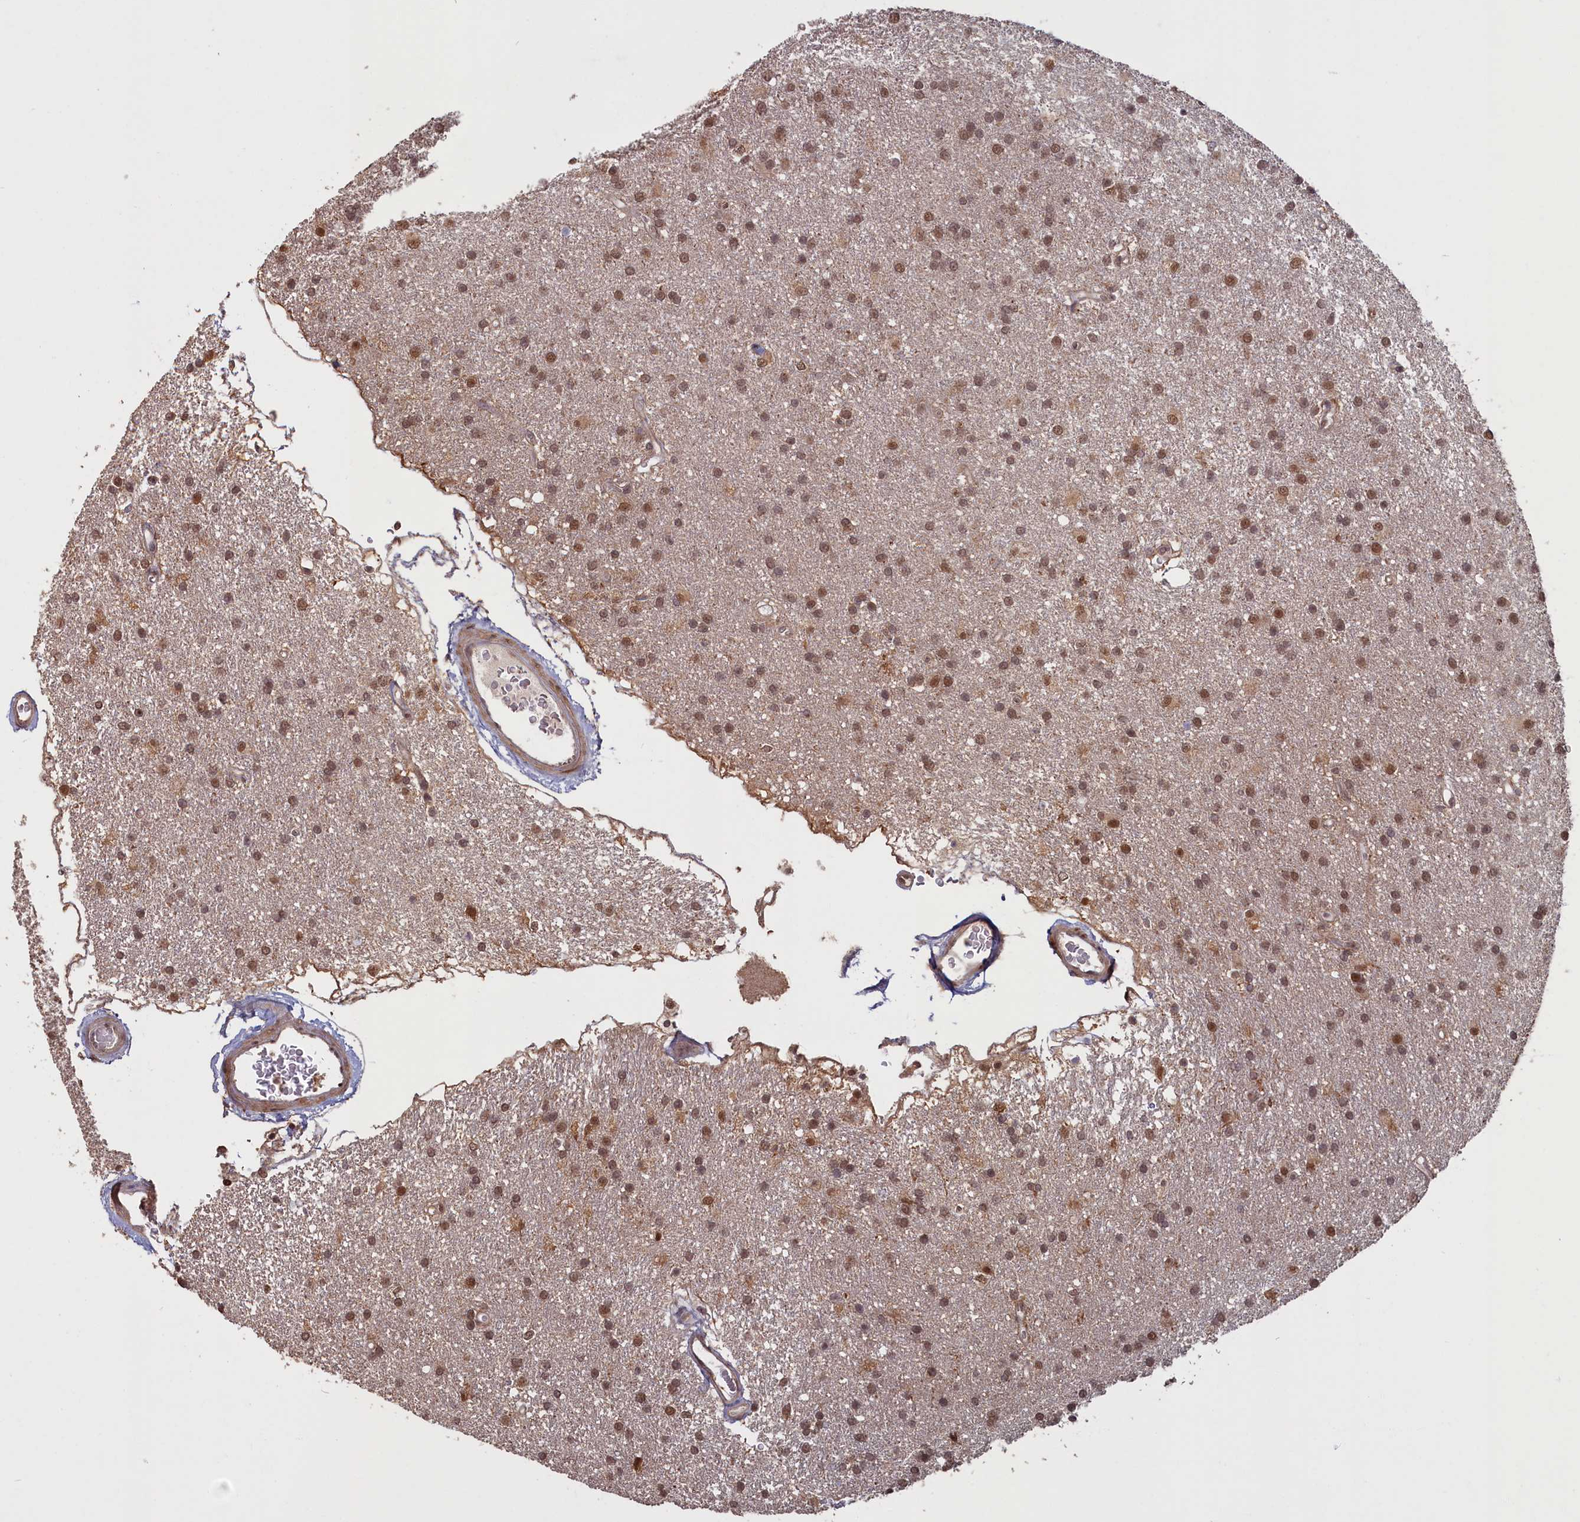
{"staining": {"intensity": "moderate", "quantity": ">75%", "location": "cytoplasmic/membranous,nuclear"}, "tissue": "glioma", "cell_type": "Tumor cells", "image_type": "cancer", "snomed": [{"axis": "morphology", "description": "Glioma, malignant, High grade"}, {"axis": "topography", "description": "Brain"}], "caption": "Protein expression analysis of human glioma reveals moderate cytoplasmic/membranous and nuclear expression in approximately >75% of tumor cells.", "gene": "HIF3A", "patient": {"sex": "male", "age": 77}}